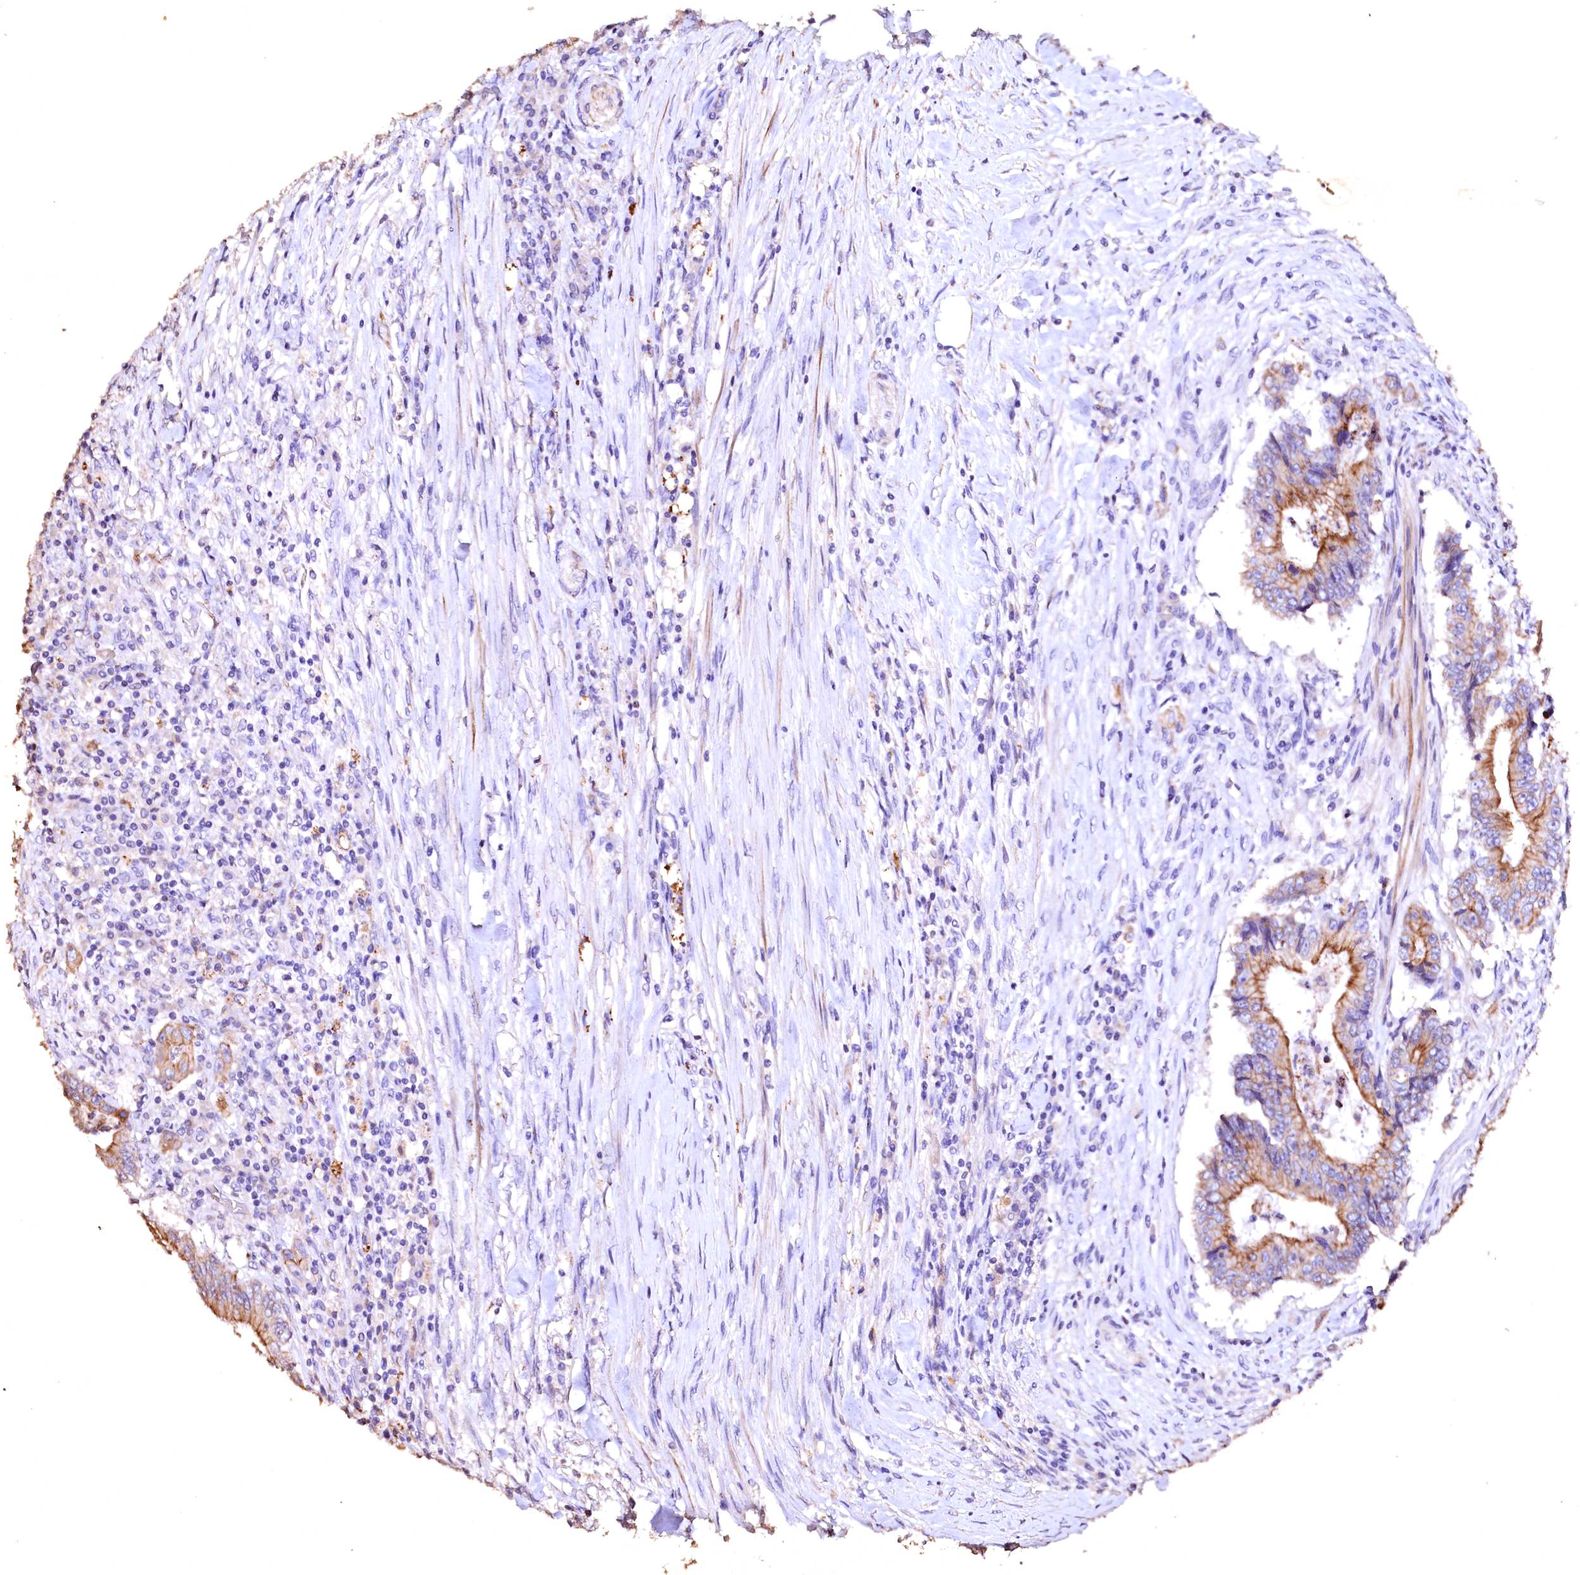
{"staining": {"intensity": "moderate", "quantity": "25%-75%", "location": "cytoplasmic/membranous"}, "tissue": "colorectal cancer", "cell_type": "Tumor cells", "image_type": "cancer", "snomed": [{"axis": "morphology", "description": "Adenocarcinoma, NOS"}, {"axis": "topography", "description": "Colon"}], "caption": "Immunohistochemical staining of colorectal cancer exhibits medium levels of moderate cytoplasmic/membranous expression in approximately 25%-75% of tumor cells.", "gene": "VPS36", "patient": {"sex": "male", "age": 83}}